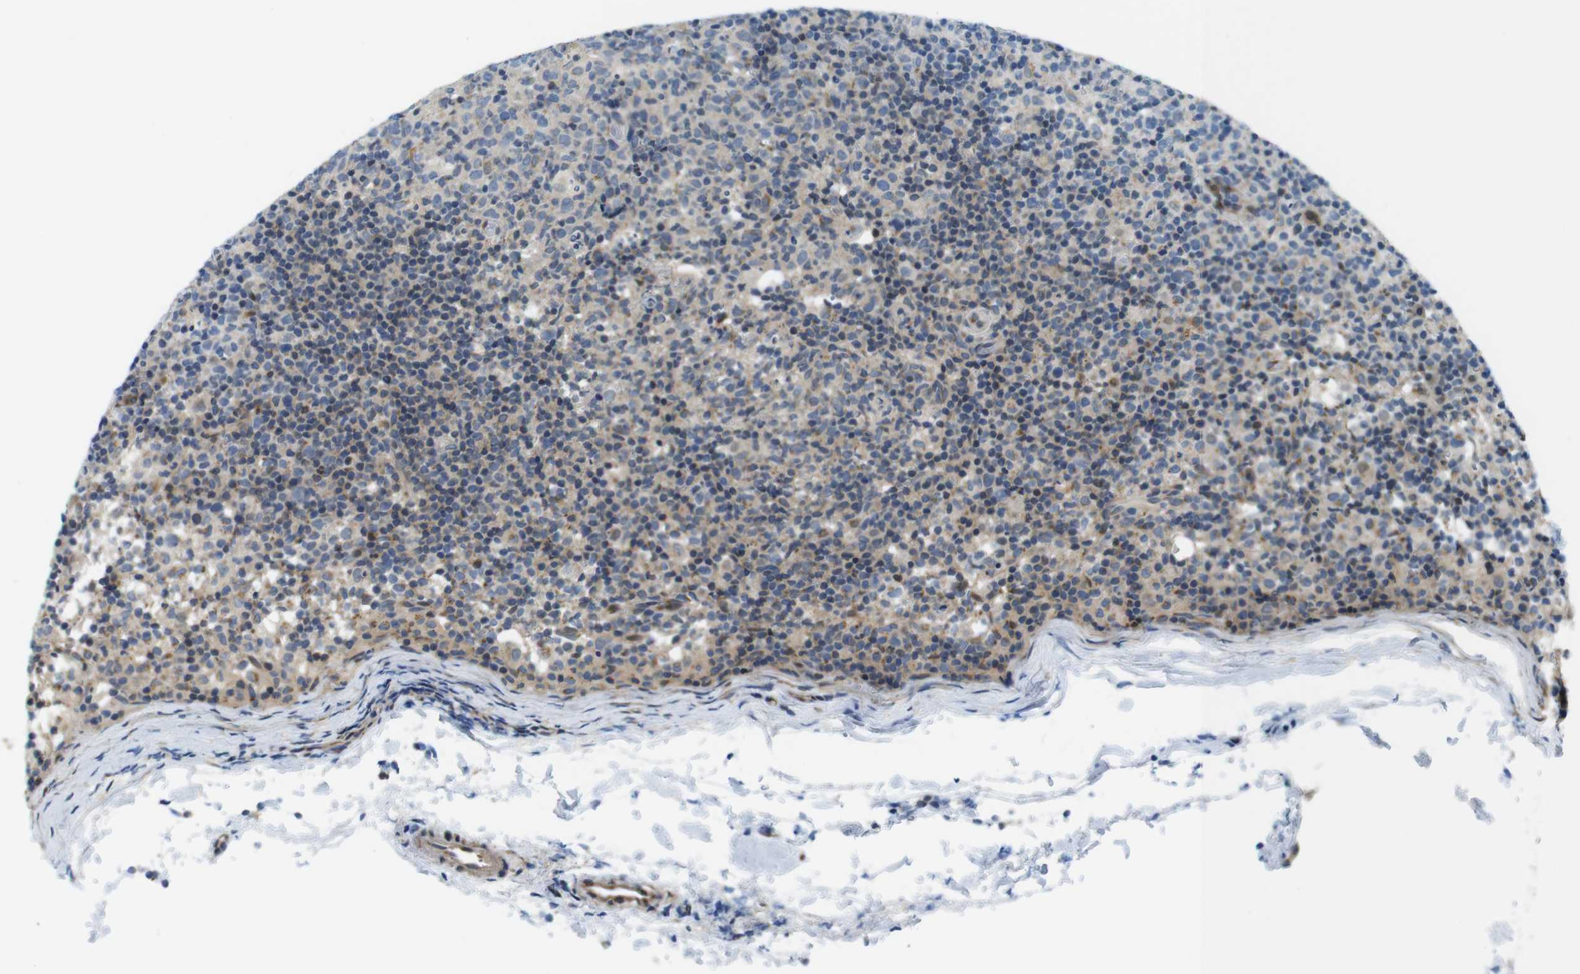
{"staining": {"intensity": "weak", "quantity": "<25%", "location": "cytoplasmic/membranous"}, "tissue": "lymph node", "cell_type": "Germinal center cells", "image_type": "normal", "snomed": [{"axis": "morphology", "description": "Normal tissue, NOS"}, {"axis": "morphology", "description": "Inflammation, NOS"}, {"axis": "topography", "description": "Lymph node"}], "caption": "High power microscopy histopathology image of an immunohistochemistry (IHC) histopathology image of unremarkable lymph node, revealing no significant staining in germinal center cells.", "gene": "ZDHHC3", "patient": {"sex": "male", "age": 55}}